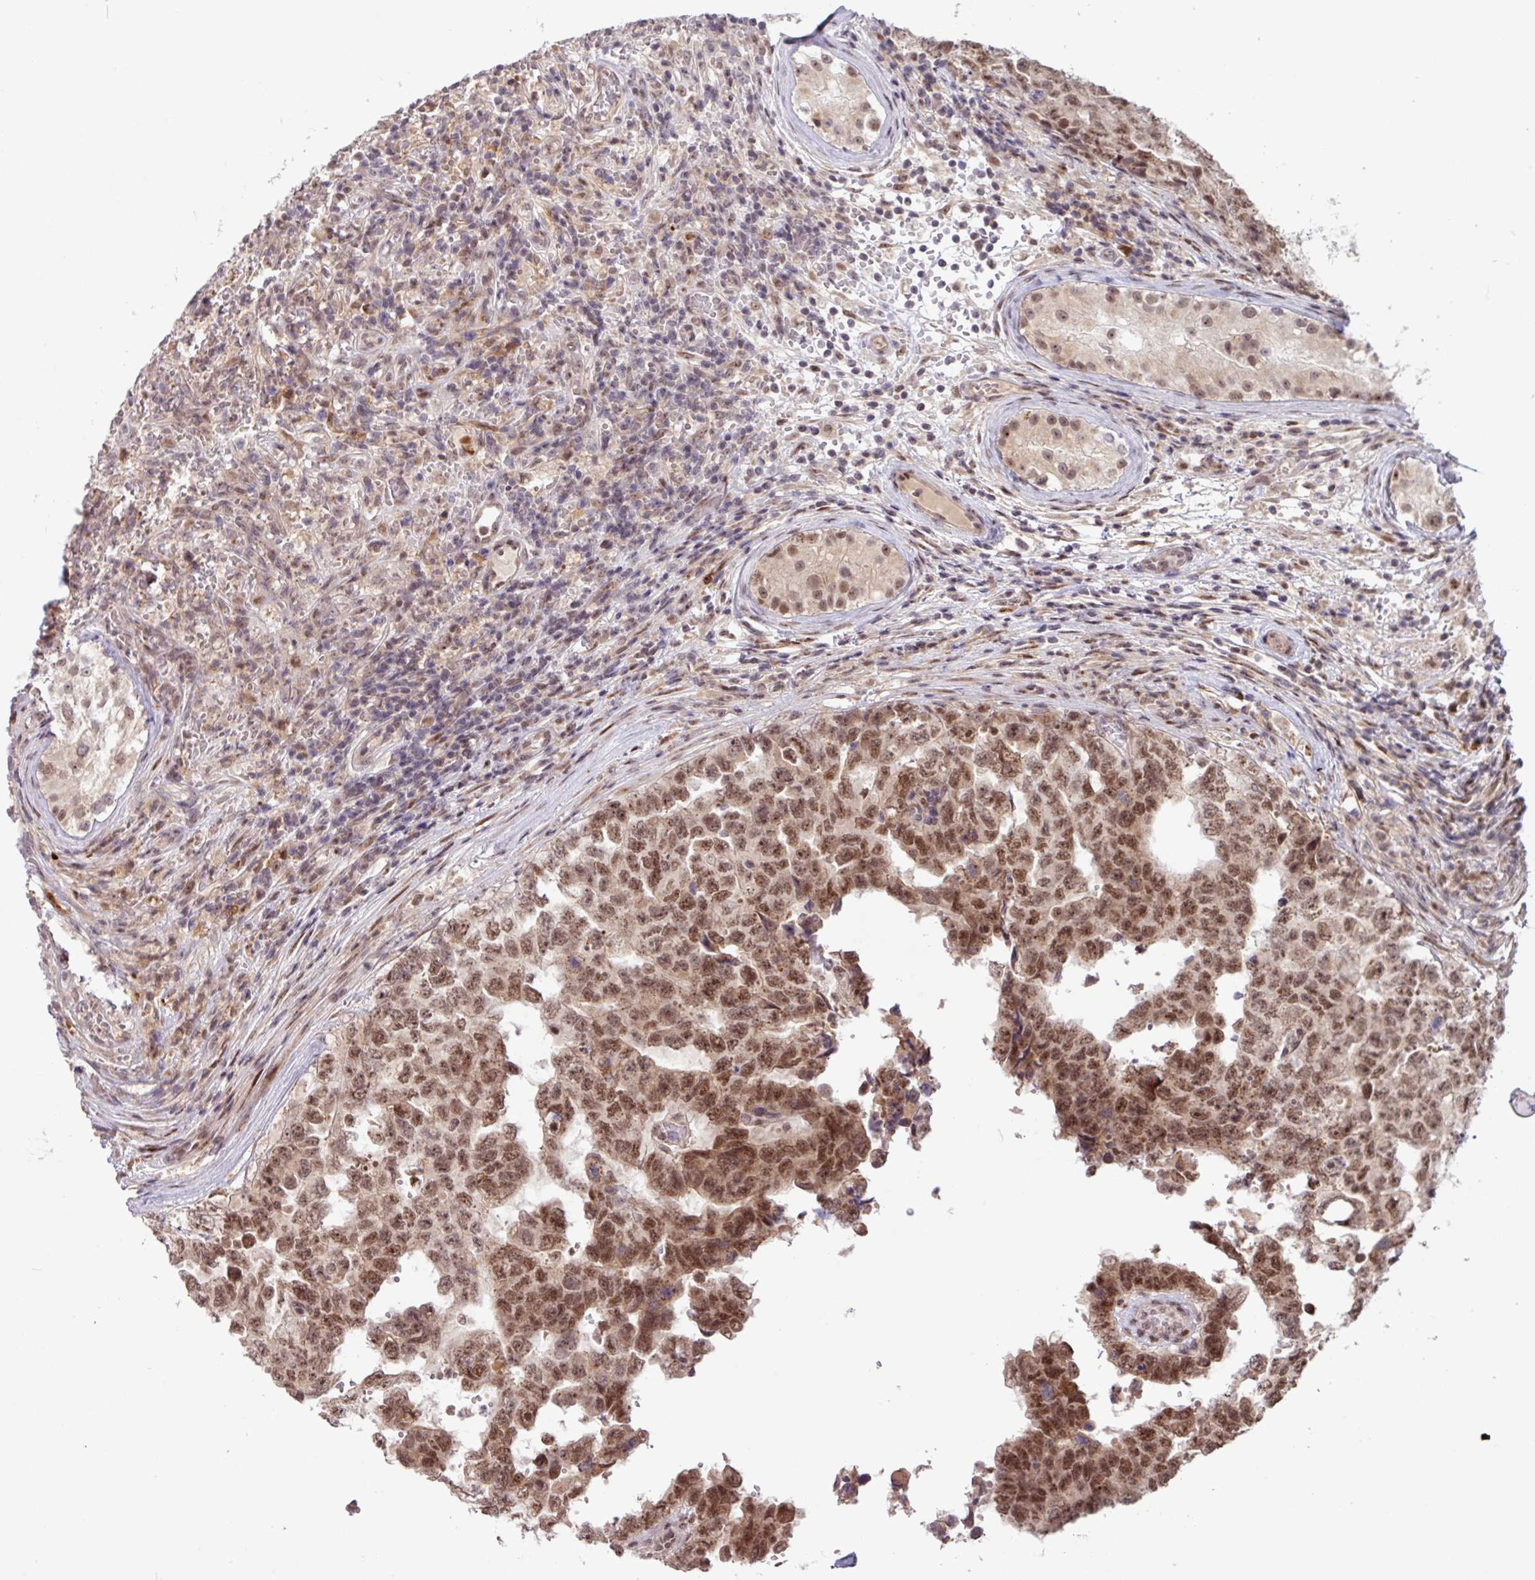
{"staining": {"intensity": "moderate", "quantity": ">75%", "location": "nuclear"}, "tissue": "testis cancer", "cell_type": "Tumor cells", "image_type": "cancer", "snomed": [{"axis": "morphology", "description": "Normal tissue, NOS"}, {"axis": "morphology", "description": "Carcinoma, Embryonal, NOS"}, {"axis": "topography", "description": "Testis"}, {"axis": "topography", "description": "Epididymis"}], "caption": "Immunohistochemistry (IHC) photomicrograph of neoplastic tissue: embryonal carcinoma (testis) stained using immunohistochemistry exhibits medium levels of moderate protein expression localized specifically in the nuclear of tumor cells, appearing as a nuclear brown color.", "gene": "BRD3", "patient": {"sex": "male", "age": 25}}